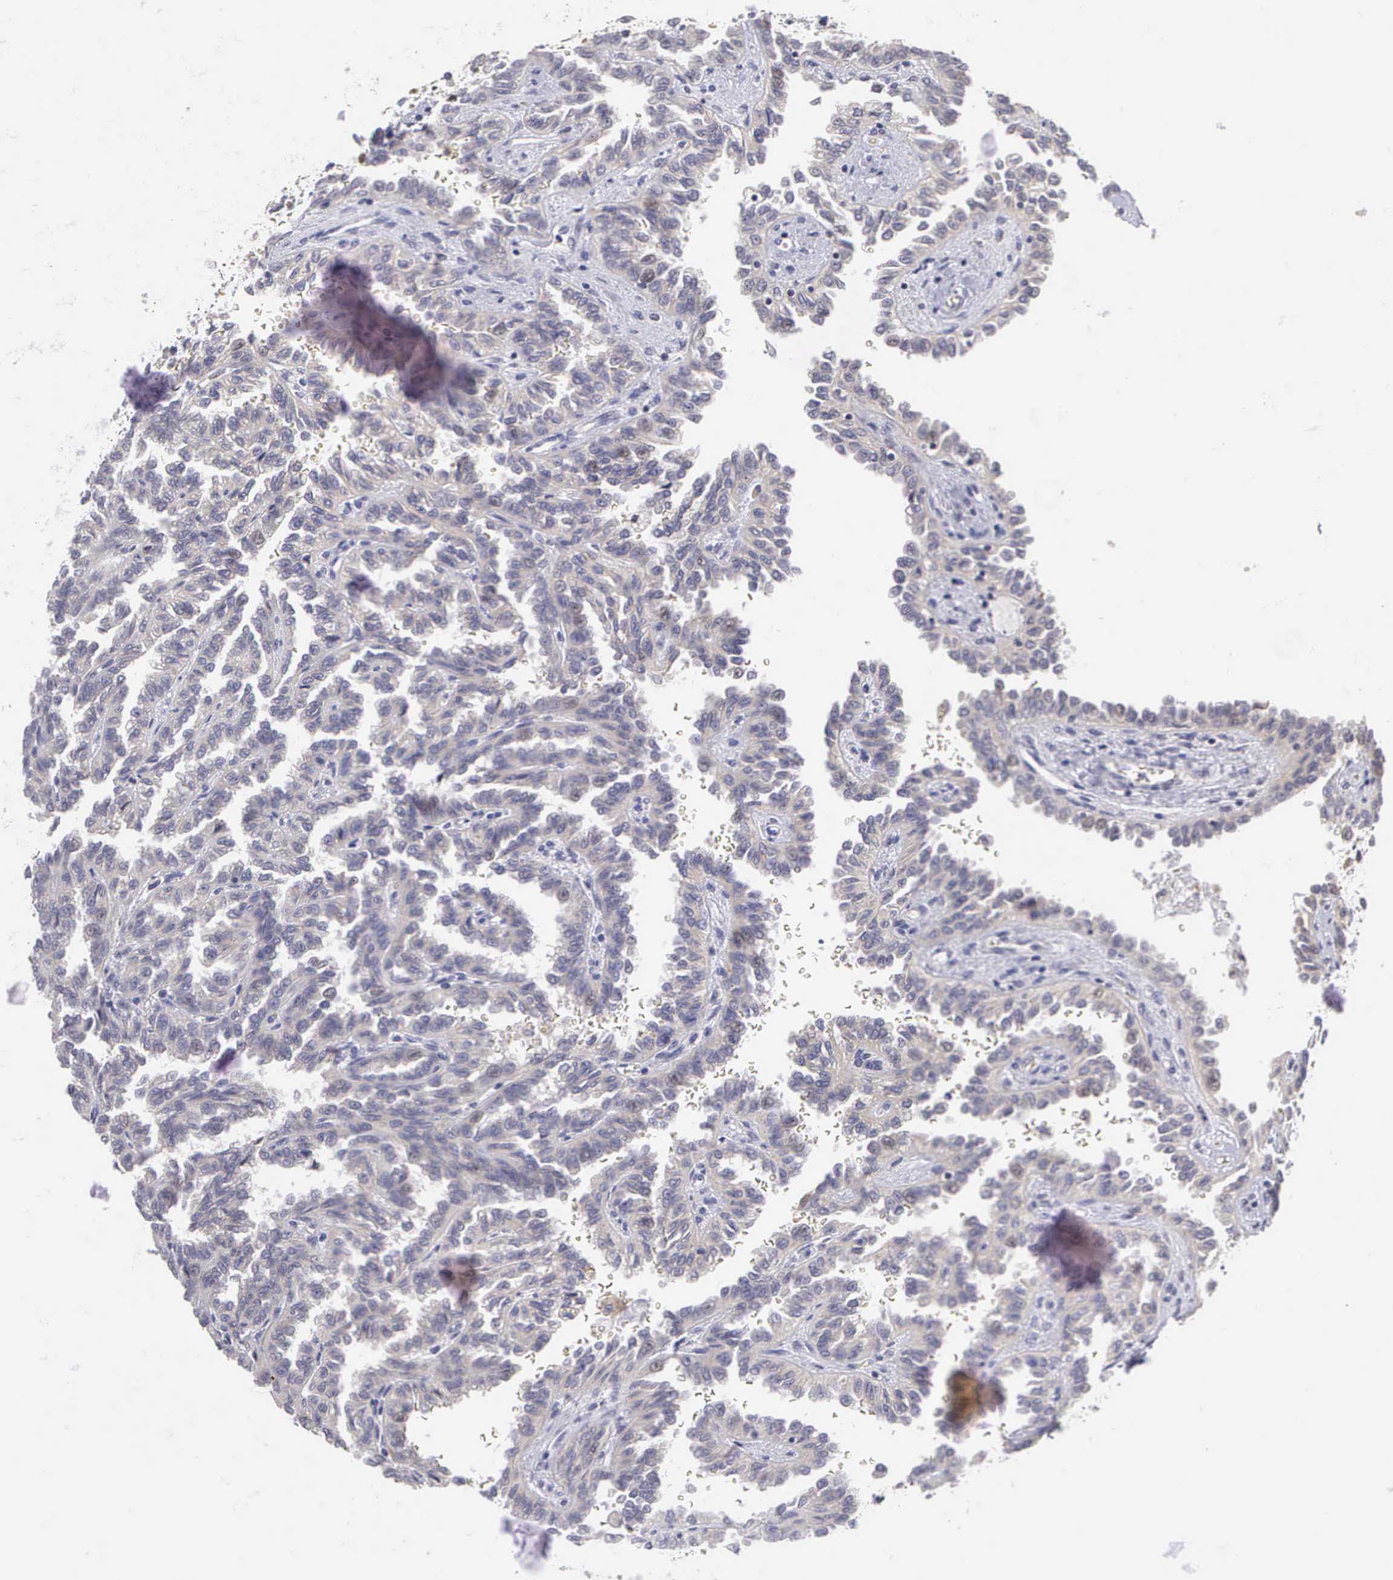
{"staining": {"intensity": "negative", "quantity": "none", "location": "none"}, "tissue": "renal cancer", "cell_type": "Tumor cells", "image_type": "cancer", "snomed": [{"axis": "morphology", "description": "Inflammation, NOS"}, {"axis": "morphology", "description": "Adenocarcinoma, NOS"}, {"axis": "topography", "description": "Kidney"}], "caption": "Tumor cells are negative for protein expression in human renal cancer (adenocarcinoma). The staining was performed using DAB (3,3'-diaminobenzidine) to visualize the protein expression in brown, while the nuclei were stained in blue with hematoxylin (Magnification: 20x).", "gene": "GRIPAP1", "patient": {"sex": "male", "age": 68}}